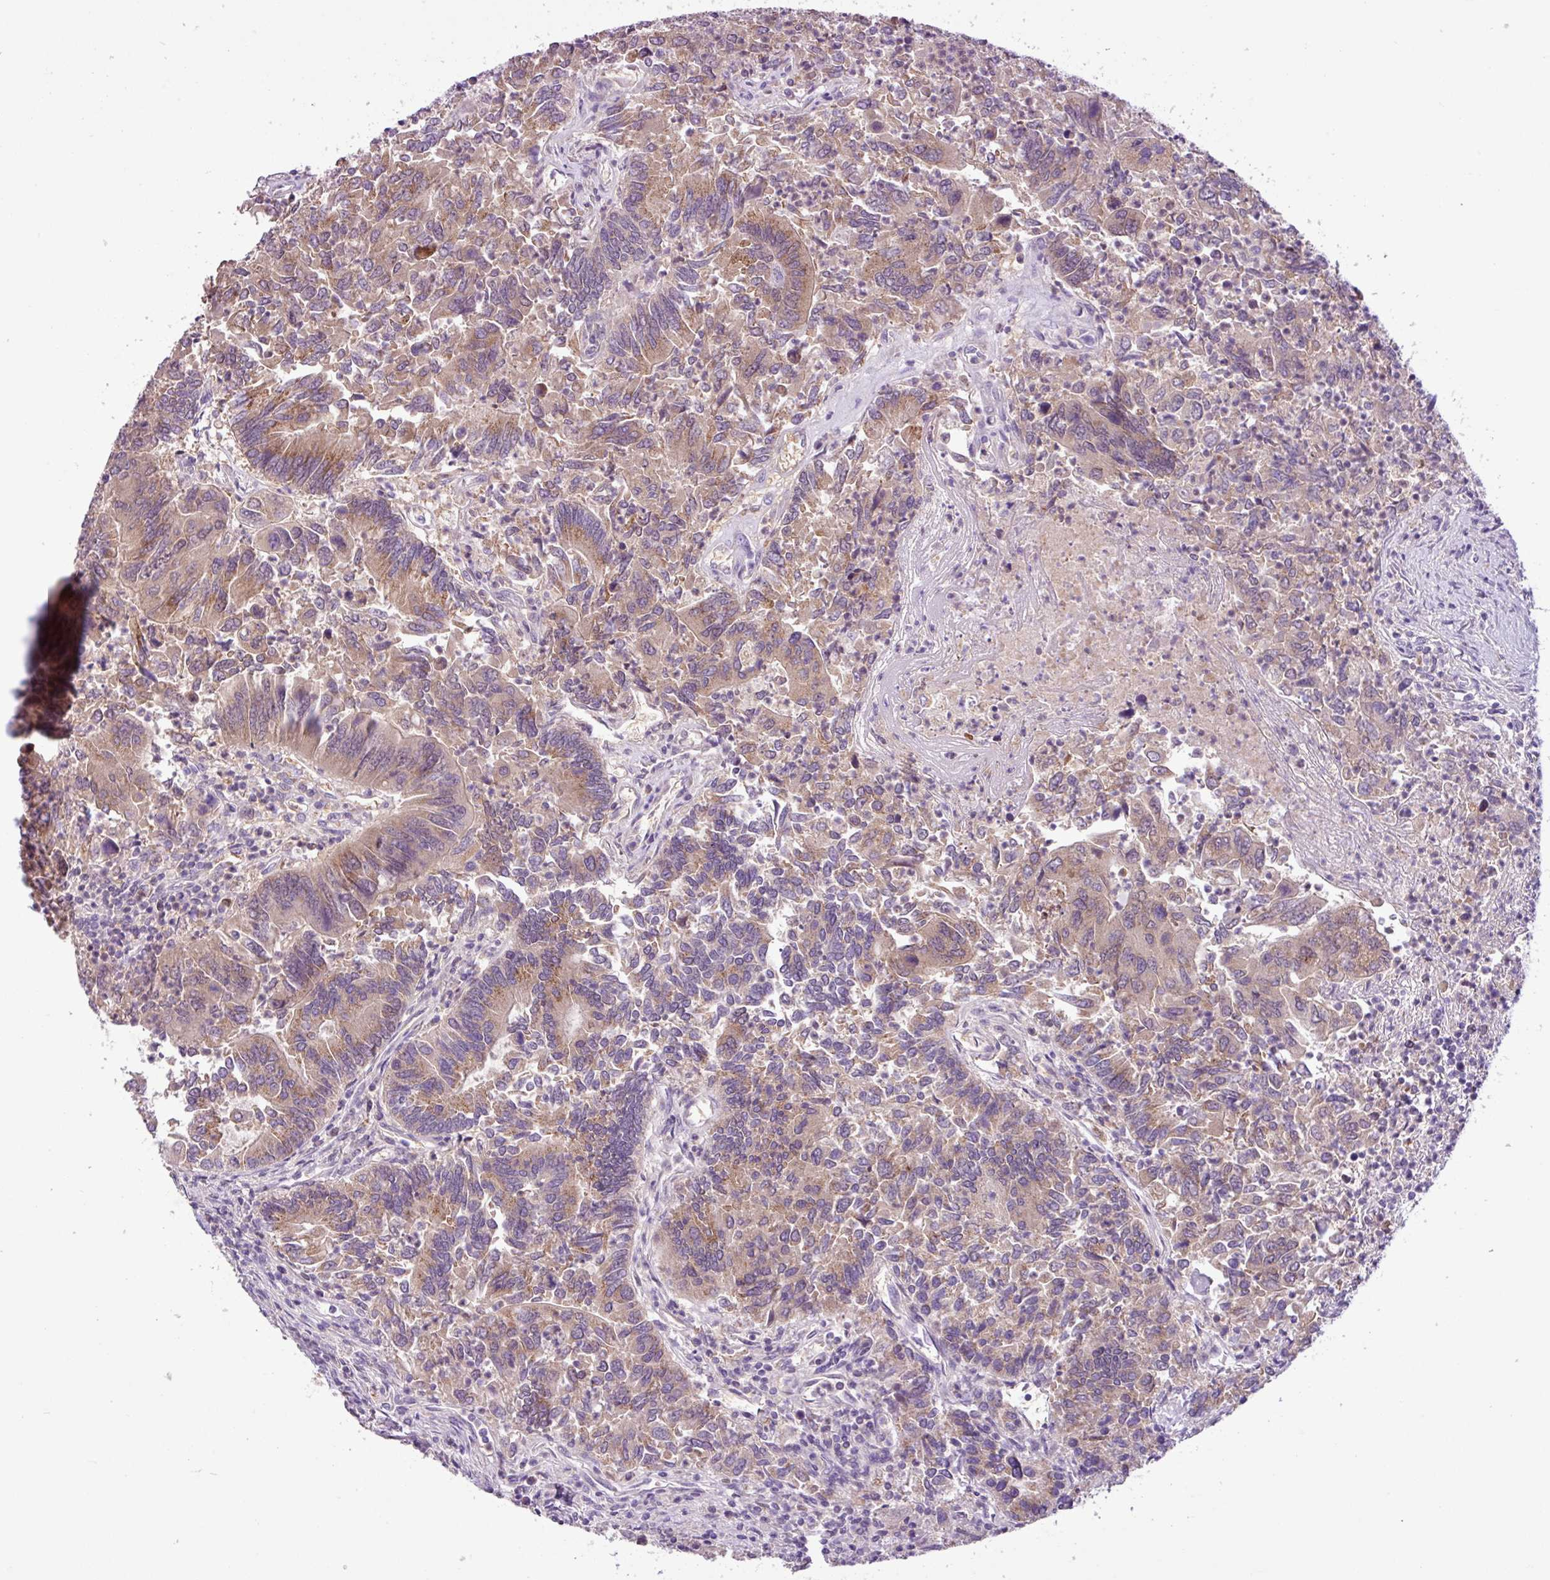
{"staining": {"intensity": "moderate", "quantity": "25%-75%", "location": "cytoplasmic/membranous"}, "tissue": "colorectal cancer", "cell_type": "Tumor cells", "image_type": "cancer", "snomed": [{"axis": "morphology", "description": "Adenocarcinoma, NOS"}, {"axis": "topography", "description": "Colon"}], "caption": "Colorectal cancer stained for a protein (brown) exhibits moderate cytoplasmic/membranous positive expression in approximately 25%-75% of tumor cells.", "gene": "TONSL", "patient": {"sex": "female", "age": 67}}